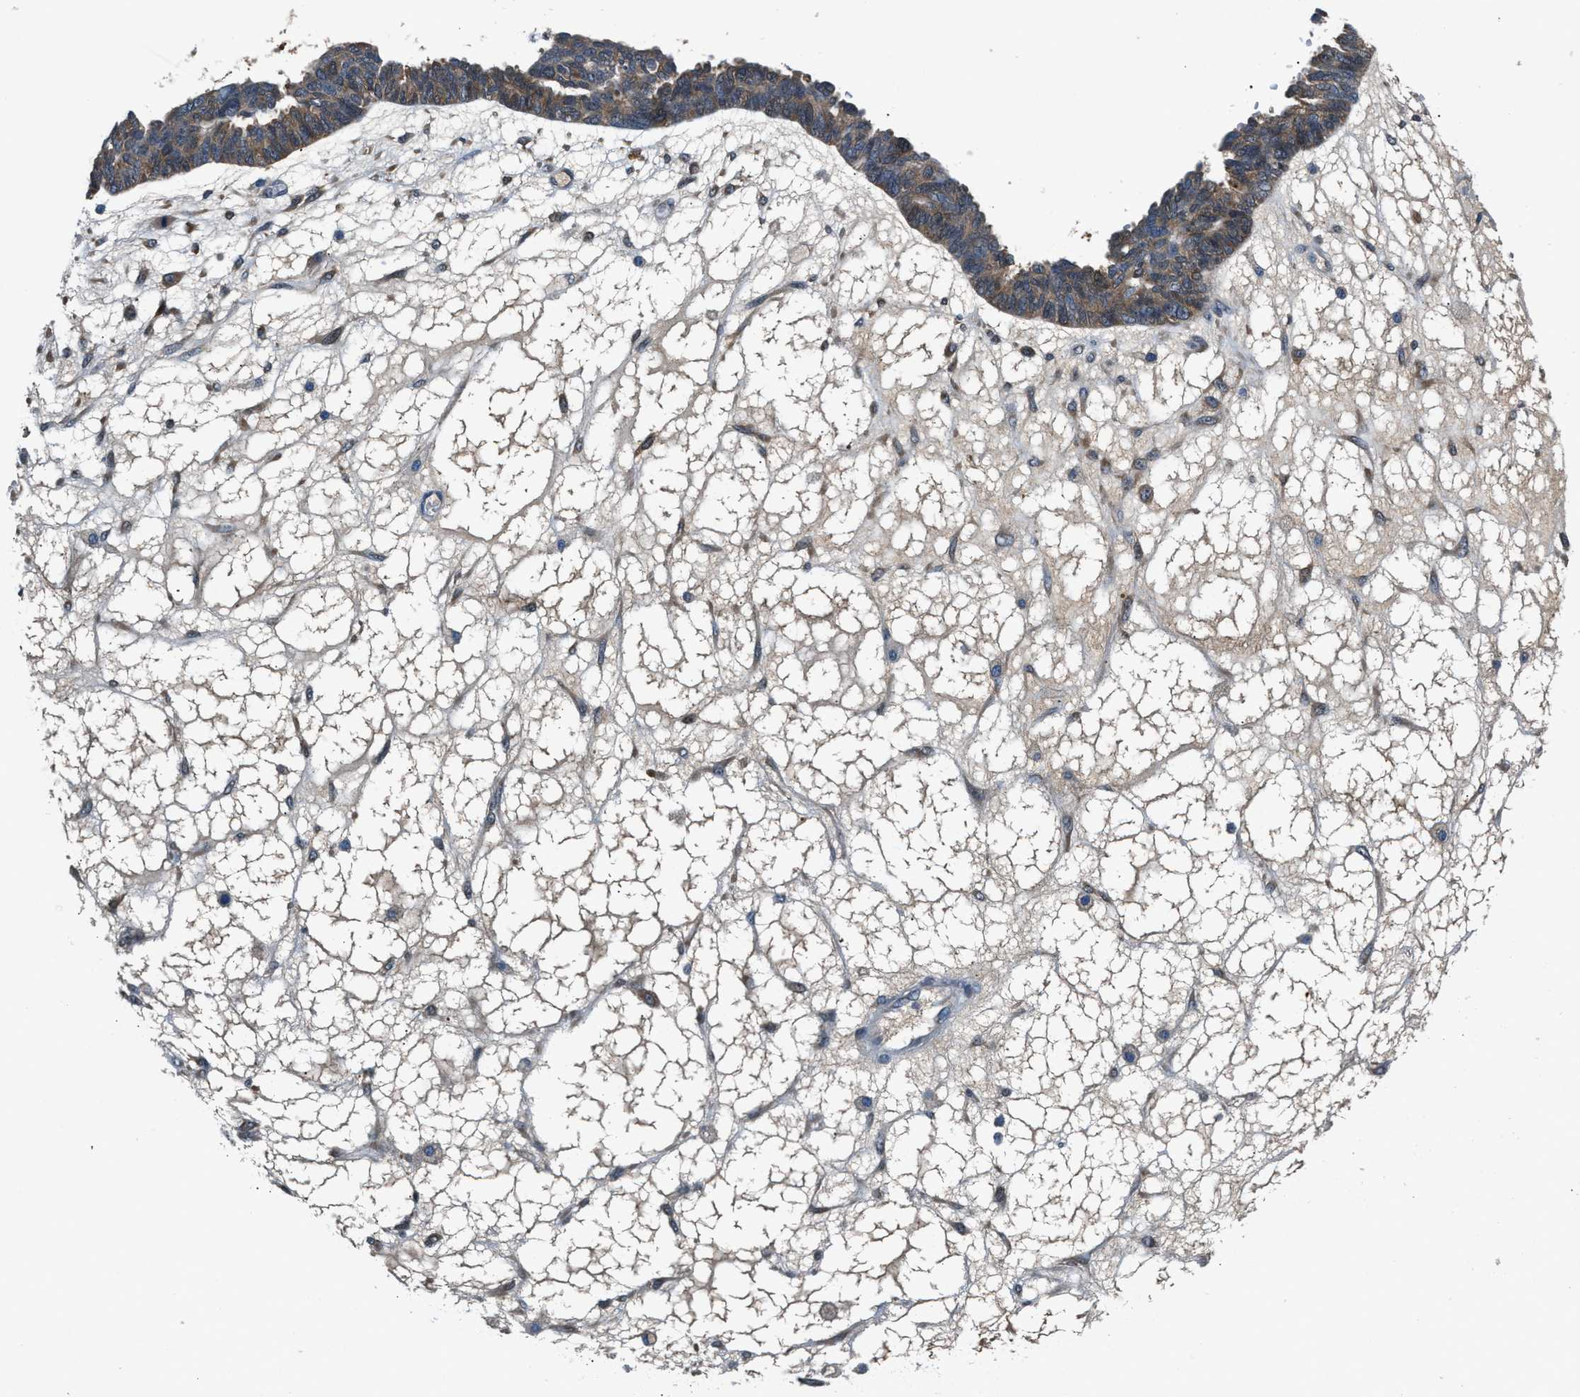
{"staining": {"intensity": "moderate", "quantity": ">75%", "location": "cytoplasmic/membranous"}, "tissue": "ovarian cancer", "cell_type": "Tumor cells", "image_type": "cancer", "snomed": [{"axis": "morphology", "description": "Cystadenocarcinoma, serous, NOS"}, {"axis": "topography", "description": "Ovary"}], "caption": "IHC of human ovarian serous cystadenocarcinoma displays medium levels of moderate cytoplasmic/membranous expression in approximately >75% of tumor cells.", "gene": "PRTFDC1", "patient": {"sex": "female", "age": 79}}